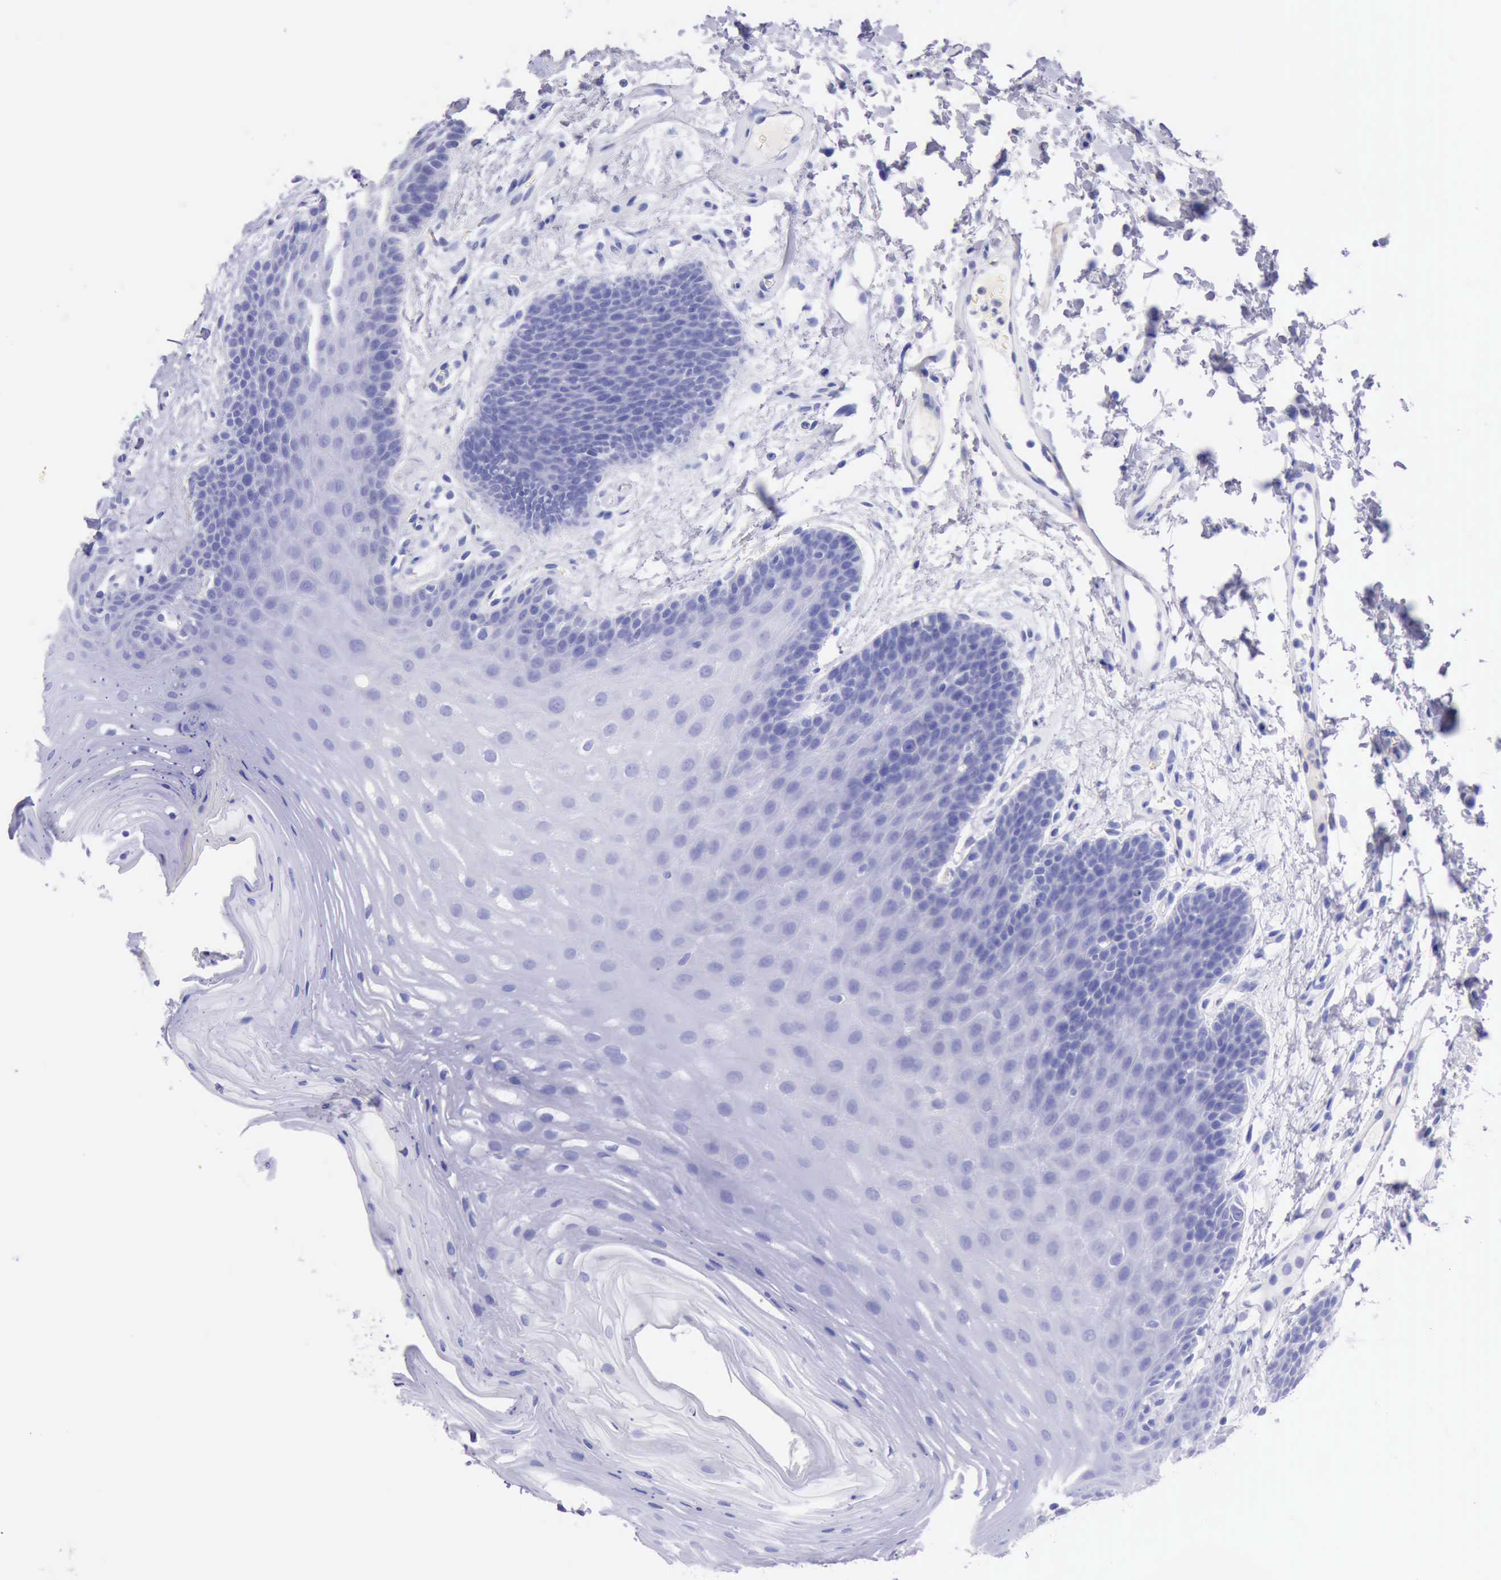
{"staining": {"intensity": "negative", "quantity": "none", "location": "none"}, "tissue": "oral mucosa", "cell_type": "Squamous epithelial cells", "image_type": "normal", "snomed": [{"axis": "morphology", "description": "Normal tissue, NOS"}, {"axis": "topography", "description": "Oral tissue"}], "caption": "This is a photomicrograph of immunohistochemistry staining of benign oral mucosa, which shows no expression in squamous epithelial cells.", "gene": "KRT8", "patient": {"sex": "male", "age": 62}}